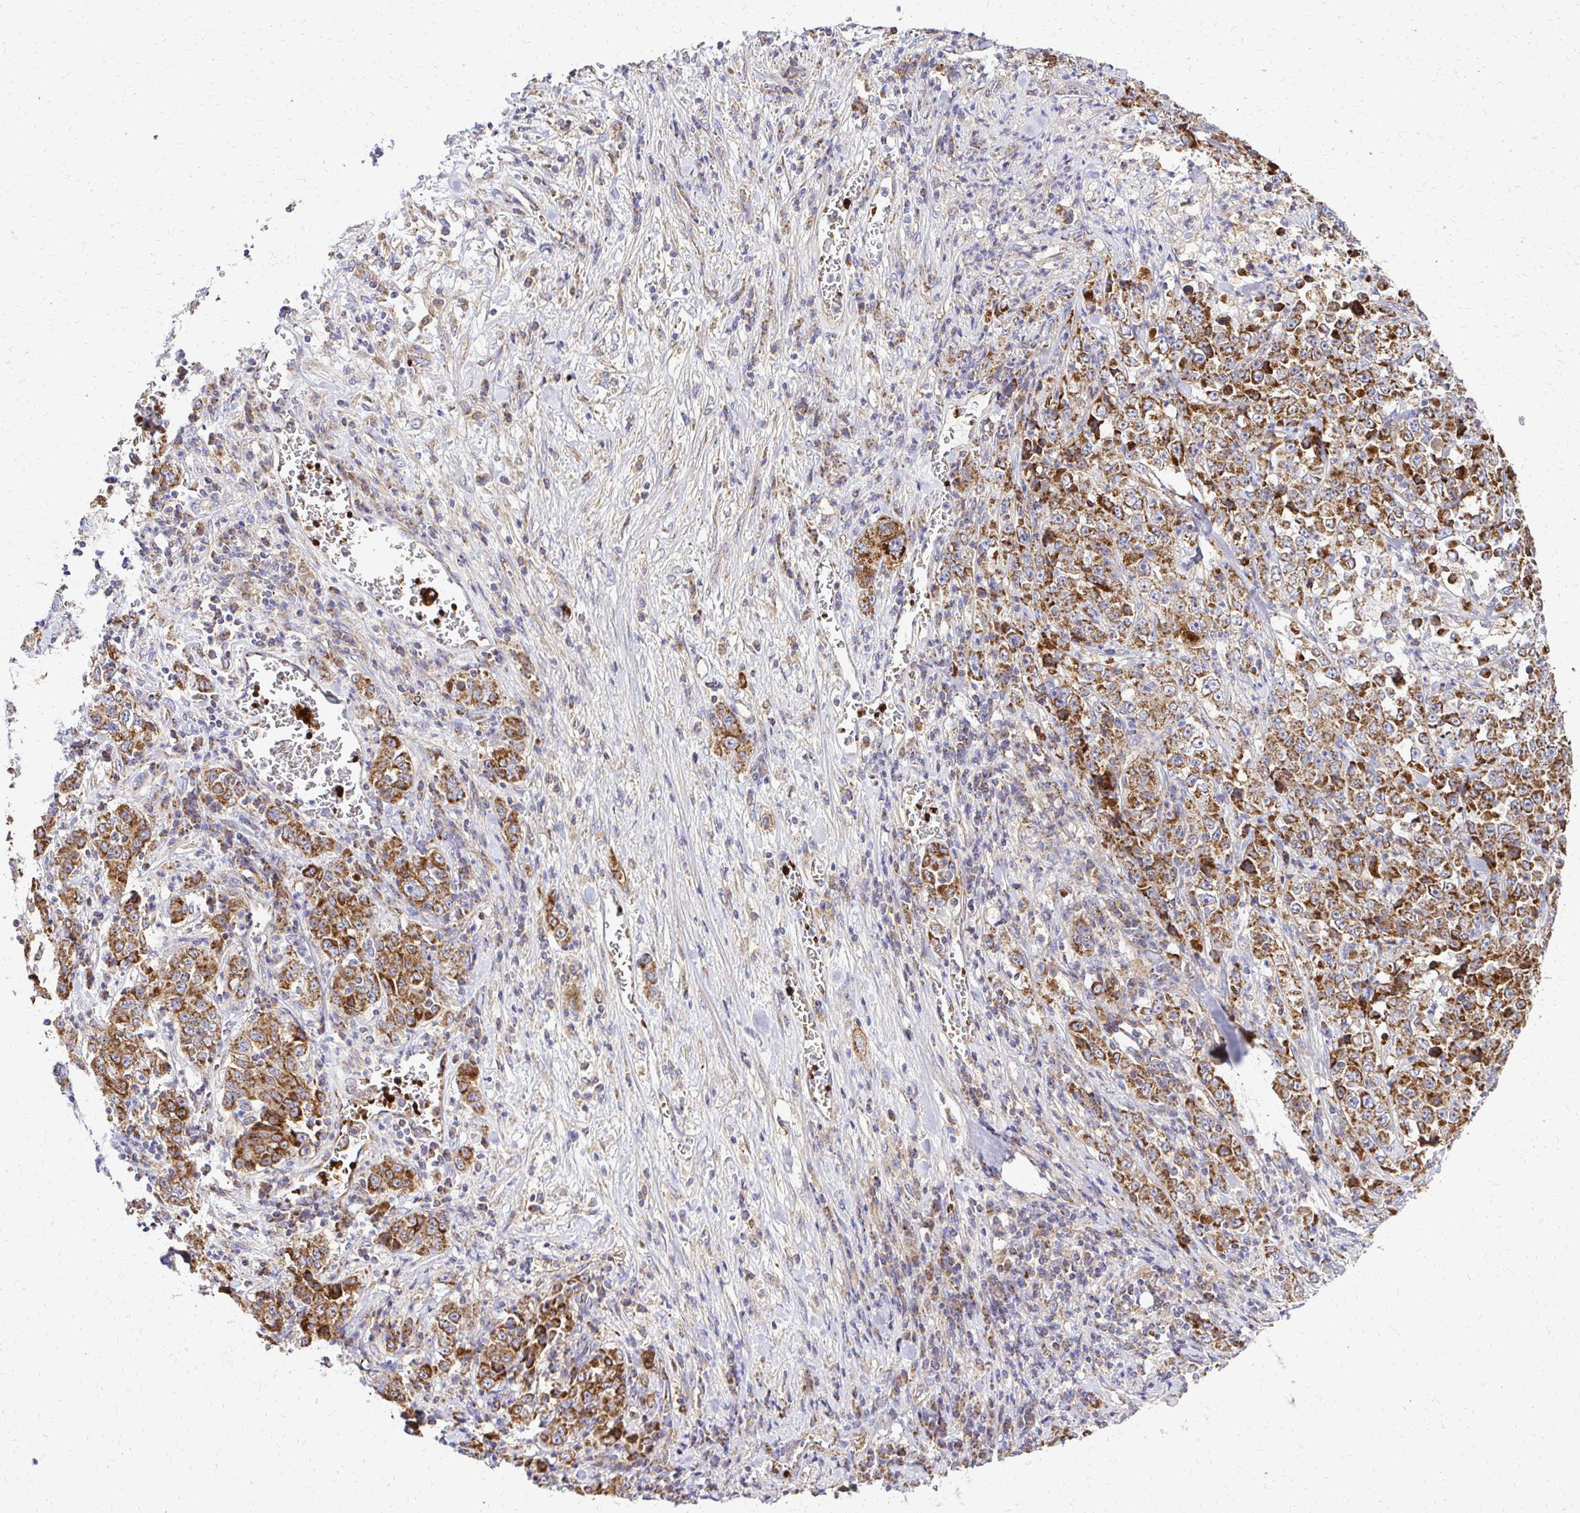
{"staining": {"intensity": "moderate", "quantity": ">75%", "location": "cytoplasmic/membranous"}, "tissue": "stomach cancer", "cell_type": "Tumor cells", "image_type": "cancer", "snomed": [{"axis": "morphology", "description": "Normal tissue, NOS"}, {"axis": "morphology", "description": "Adenocarcinoma, NOS"}, {"axis": "topography", "description": "Stomach, upper"}, {"axis": "topography", "description": "Stomach"}], "caption": "Protein positivity by immunohistochemistry (IHC) exhibits moderate cytoplasmic/membranous expression in approximately >75% of tumor cells in stomach cancer (adenocarcinoma). (brown staining indicates protein expression, while blue staining denotes nuclei).", "gene": "MRPL13", "patient": {"sex": "male", "age": 59}}